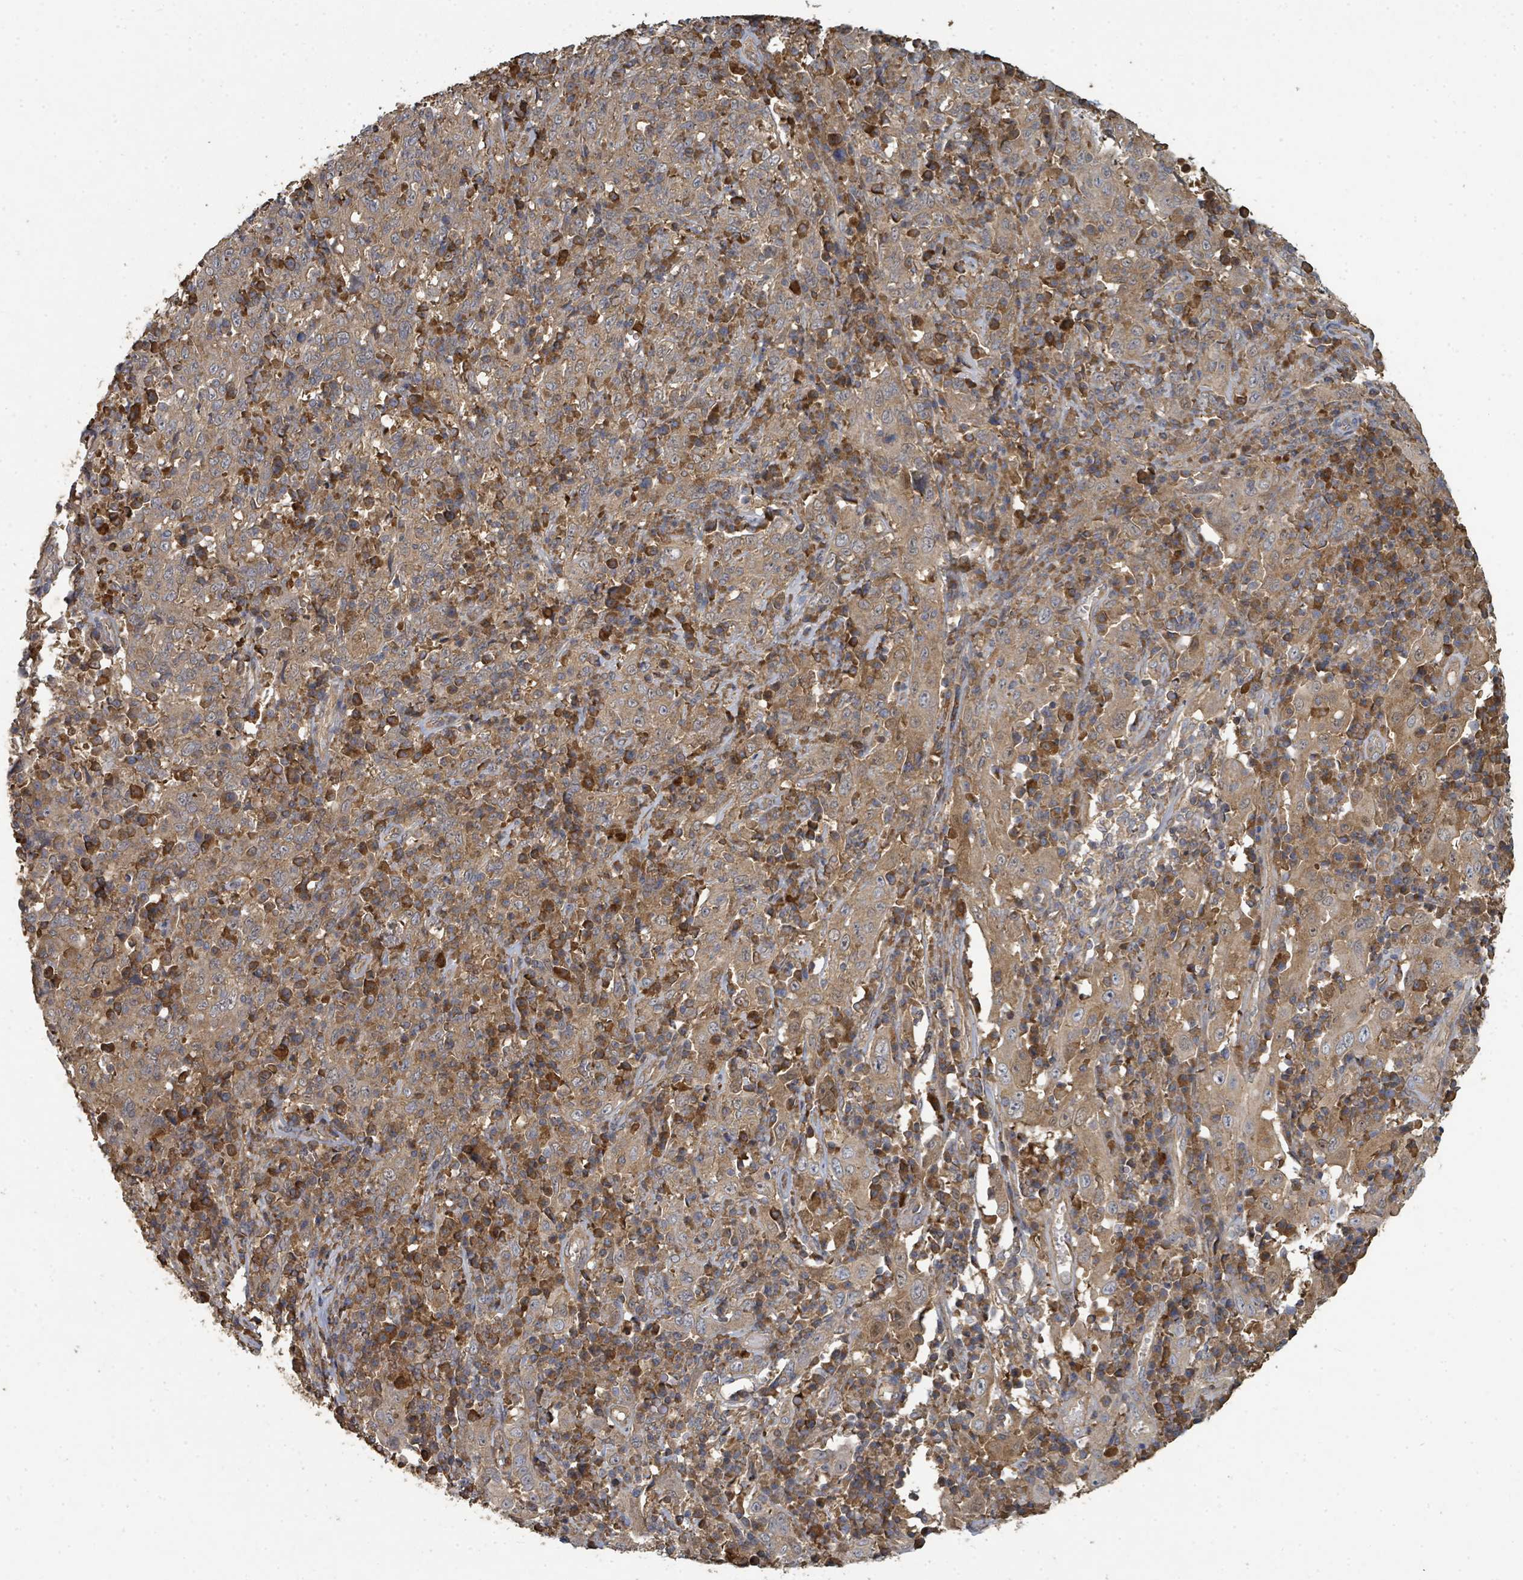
{"staining": {"intensity": "moderate", "quantity": ">75%", "location": "cytoplasmic/membranous"}, "tissue": "cervical cancer", "cell_type": "Tumor cells", "image_type": "cancer", "snomed": [{"axis": "morphology", "description": "Squamous cell carcinoma, NOS"}, {"axis": "topography", "description": "Cervix"}], "caption": "This image reveals immunohistochemistry (IHC) staining of human squamous cell carcinoma (cervical), with medium moderate cytoplasmic/membranous positivity in approximately >75% of tumor cells.", "gene": "WDFY1", "patient": {"sex": "female", "age": 46}}